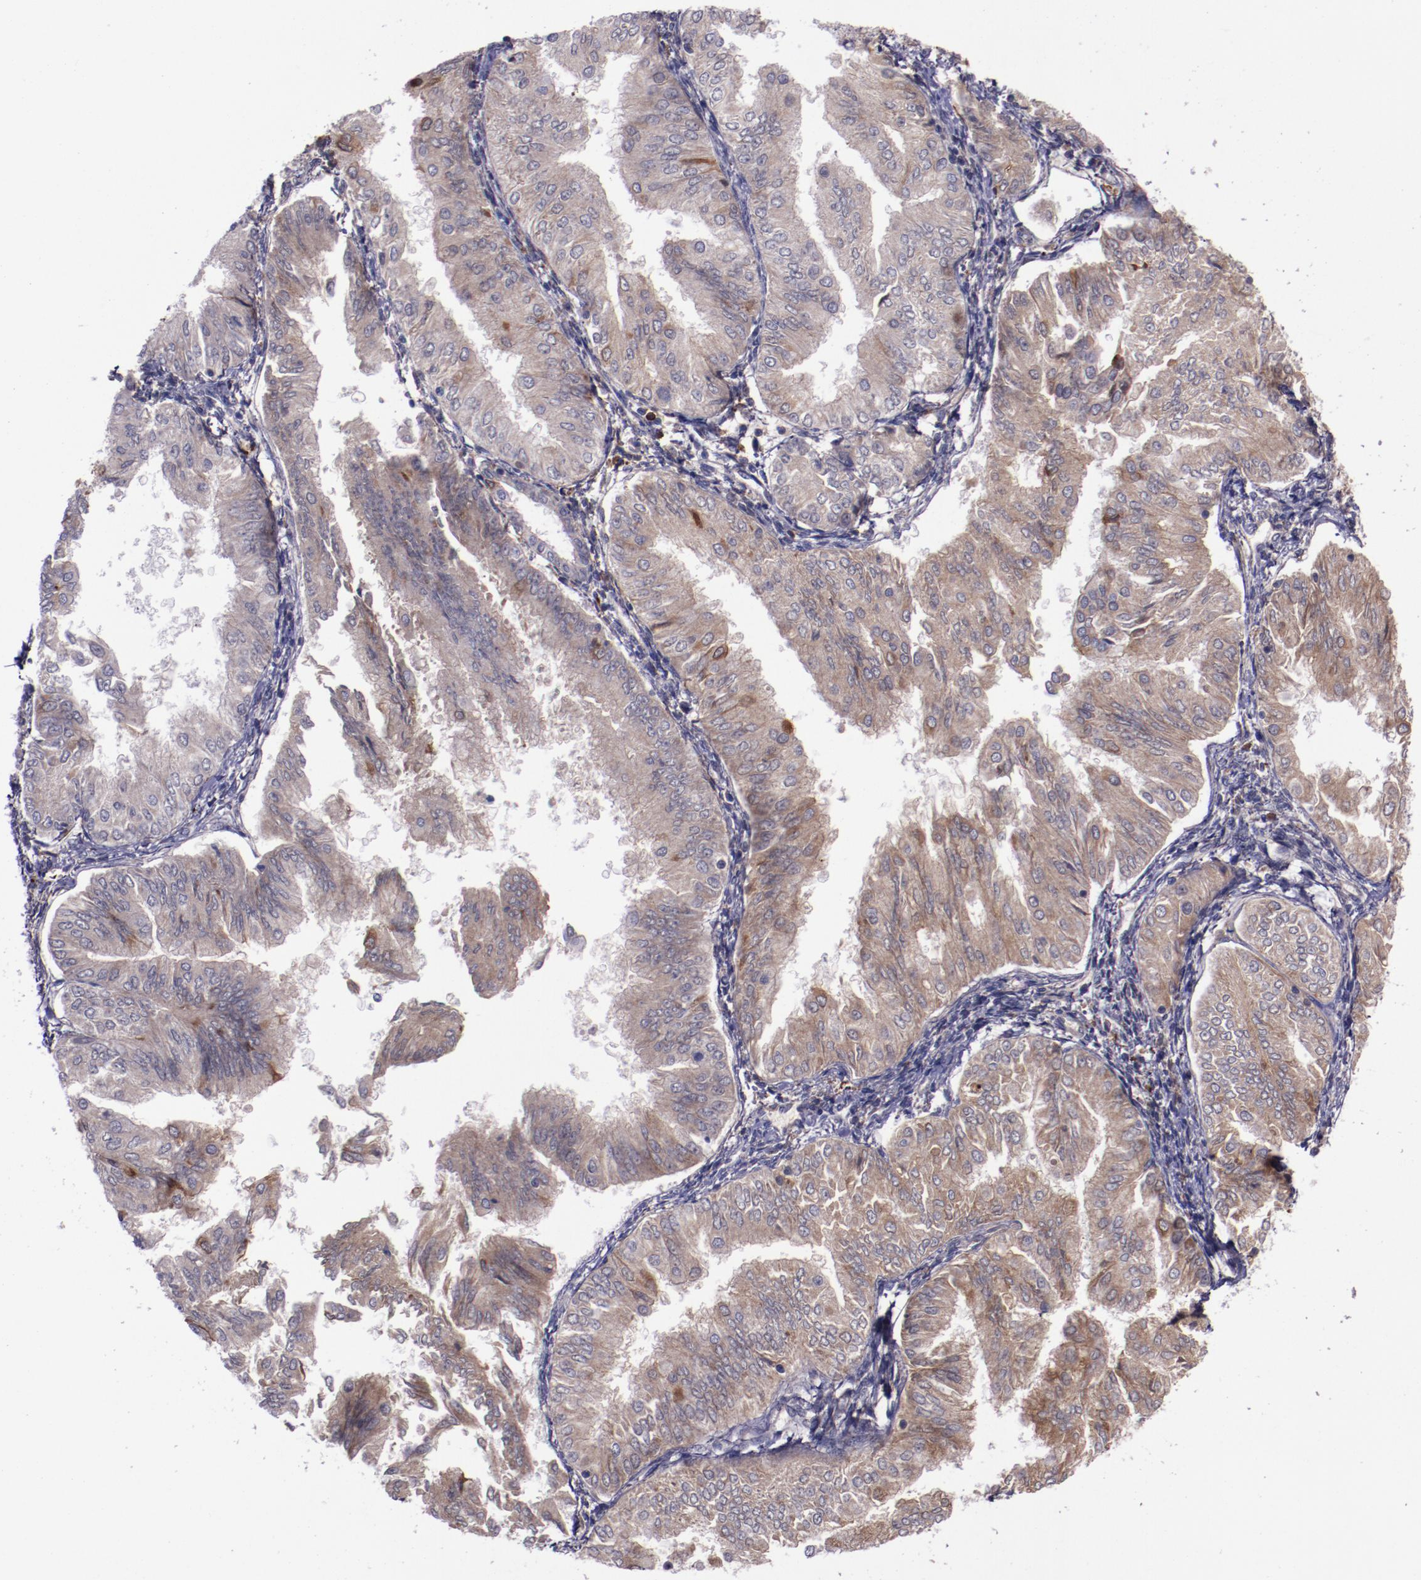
{"staining": {"intensity": "moderate", "quantity": ">75%", "location": "cytoplasmic/membranous"}, "tissue": "endometrial cancer", "cell_type": "Tumor cells", "image_type": "cancer", "snomed": [{"axis": "morphology", "description": "Adenocarcinoma, NOS"}, {"axis": "topography", "description": "Endometrium"}], "caption": "IHC staining of adenocarcinoma (endometrial), which demonstrates medium levels of moderate cytoplasmic/membranous staining in approximately >75% of tumor cells indicating moderate cytoplasmic/membranous protein positivity. The staining was performed using DAB (3,3'-diaminobenzidine) (brown) for protein detection and nuclei were counterstained in hematoxylin (blue).", "gene": "APOH", "patient": {"sex": "female", "age": 53}}